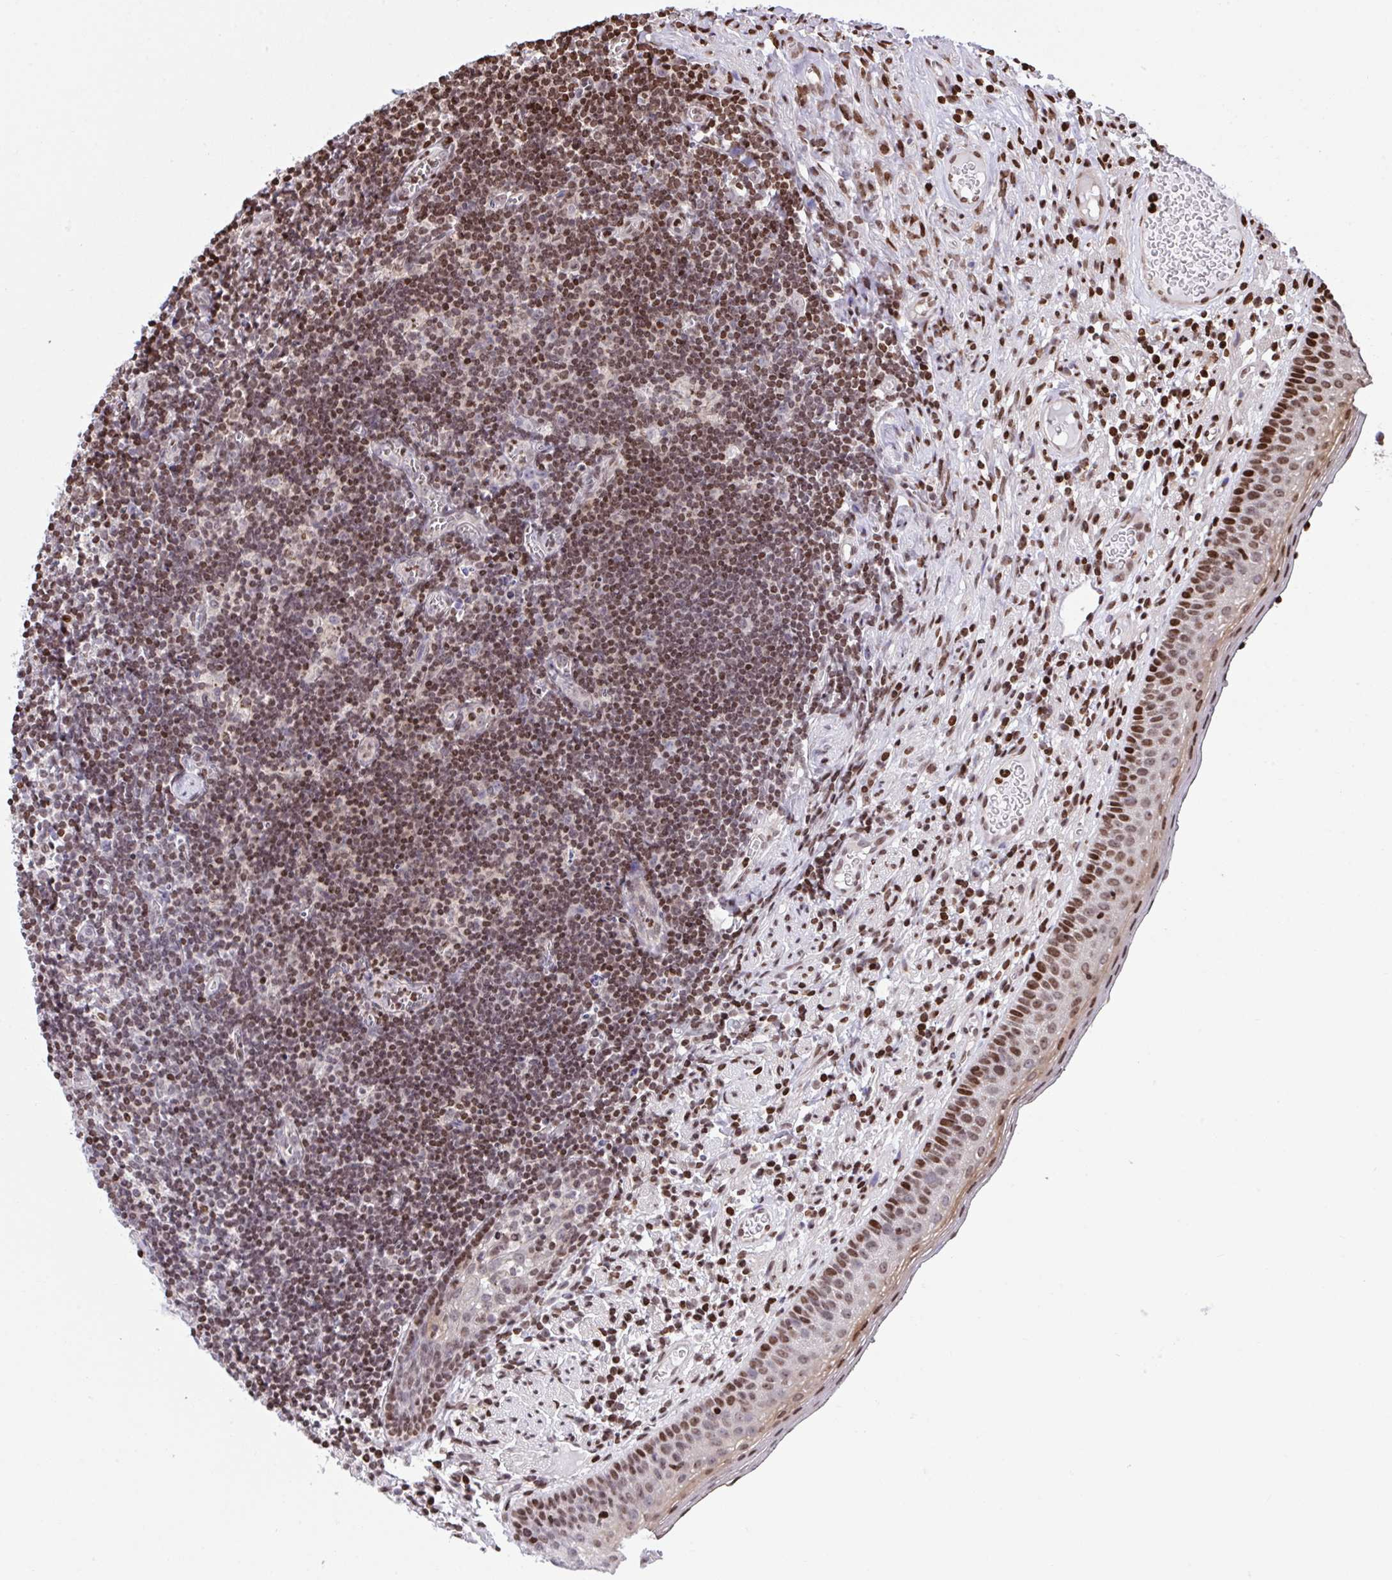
{"staining": {"intensity": "moderate", "quantity": "25%-75%", "location": "cytoplasmic/membranous,nuclear"}, "tissue": "oral mucosa", "cell_type": "Squamous epithelial cells", "image_type": "normal", "snomed": [{"axis": "morphology", "description": "Normal tissue, NOS"}, {"axis": "morphology", "description": "Squamous cell carcinoma, NOS"}, {"axis": "topography", "description": "Oral tissue"}, {"axis": "topography", "description": "Head-Neck"}], "caption": "Squamous epithelial cells exhibit medium levels of moderate cytoplasmic/membranous,nuclear expression in about 25%-75% of cells in benign human oral mucosa.", "gene": "RAPGEF5", "patient": {"sex": "male", "age": 58}}